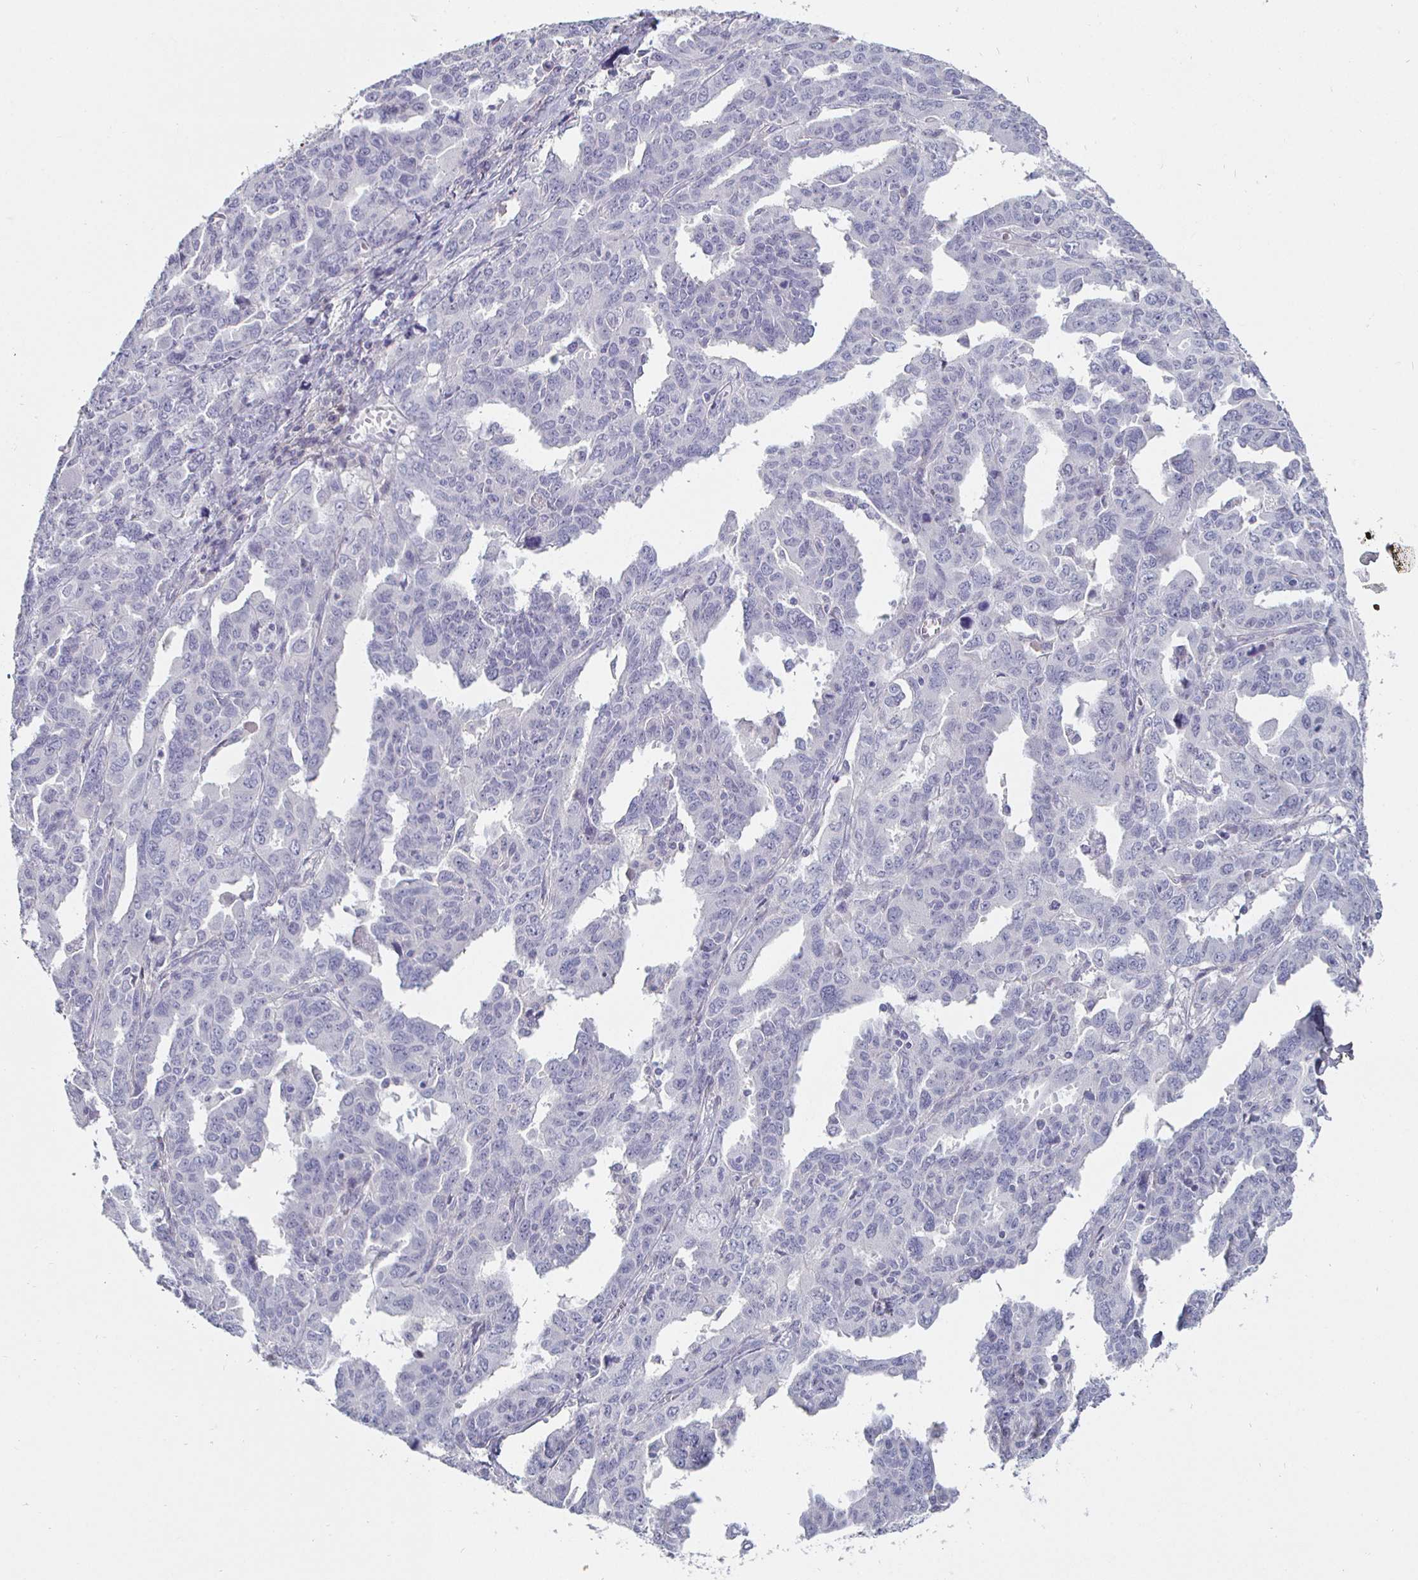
{"staining": {"intensity": "negative", "quantity": "none", "location": "none"}, "tissue": "ovarian cancer", "cell_type": "Tumor cells", "image_type": "cancer", "snomed": [{"axis": "morphology", "description": "Adenocarcinoma, NOS"}, {"axis": "morphology", "description": "Carcinoma, endometroid"}, {"axis": "topography", "description": "Ovary"}], "caption": "The micrograph demonstrates no significant expression in tumor cells of ovarian endometroid carcinoma.", "gene": "ENPP1", "patient": {"sex": "female", "age": 72}}